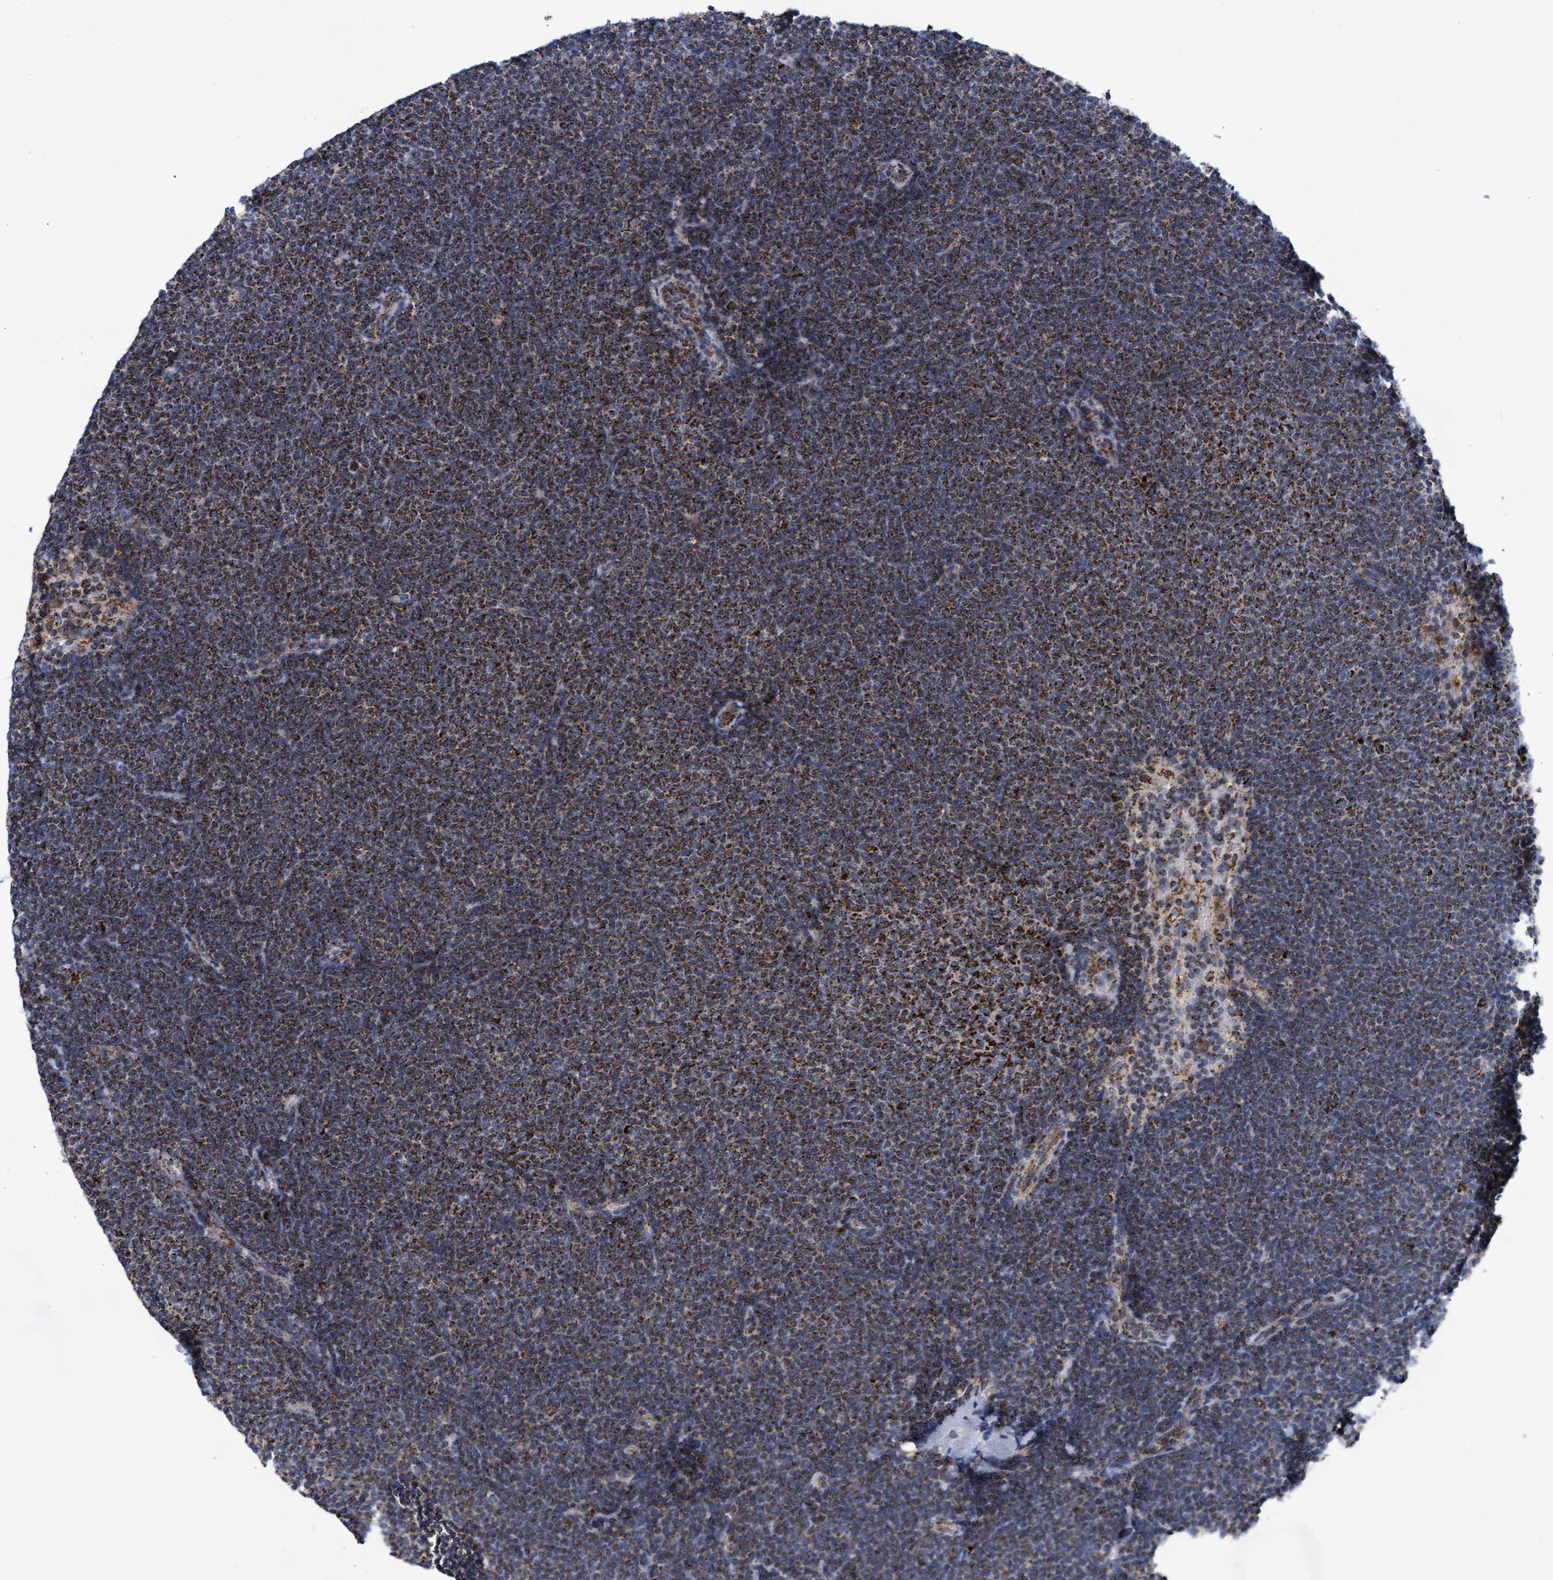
{"staining": {"intensity": "strong", "quantity": ">75%", "location": "cytoplasmic/membranous"}, "tissue": "lymphoma", "cell_type": "Tumor cells", "image_type": "cancer", "snomed": [{"axis": "morphology", "description": "Malignant lymphoma, non-Hodgkin's type, Low grade"}, {"axis": "topography", "description": "Lymph node"}], "caption": "This is a photomicrograph of immunohistochemistry staining of lymphoma, which shows strong staining in the cytoplasmic/membranous of tumor cells.", "gene": "MRPL38", "patient": {"sex": "female", "age": 53}}